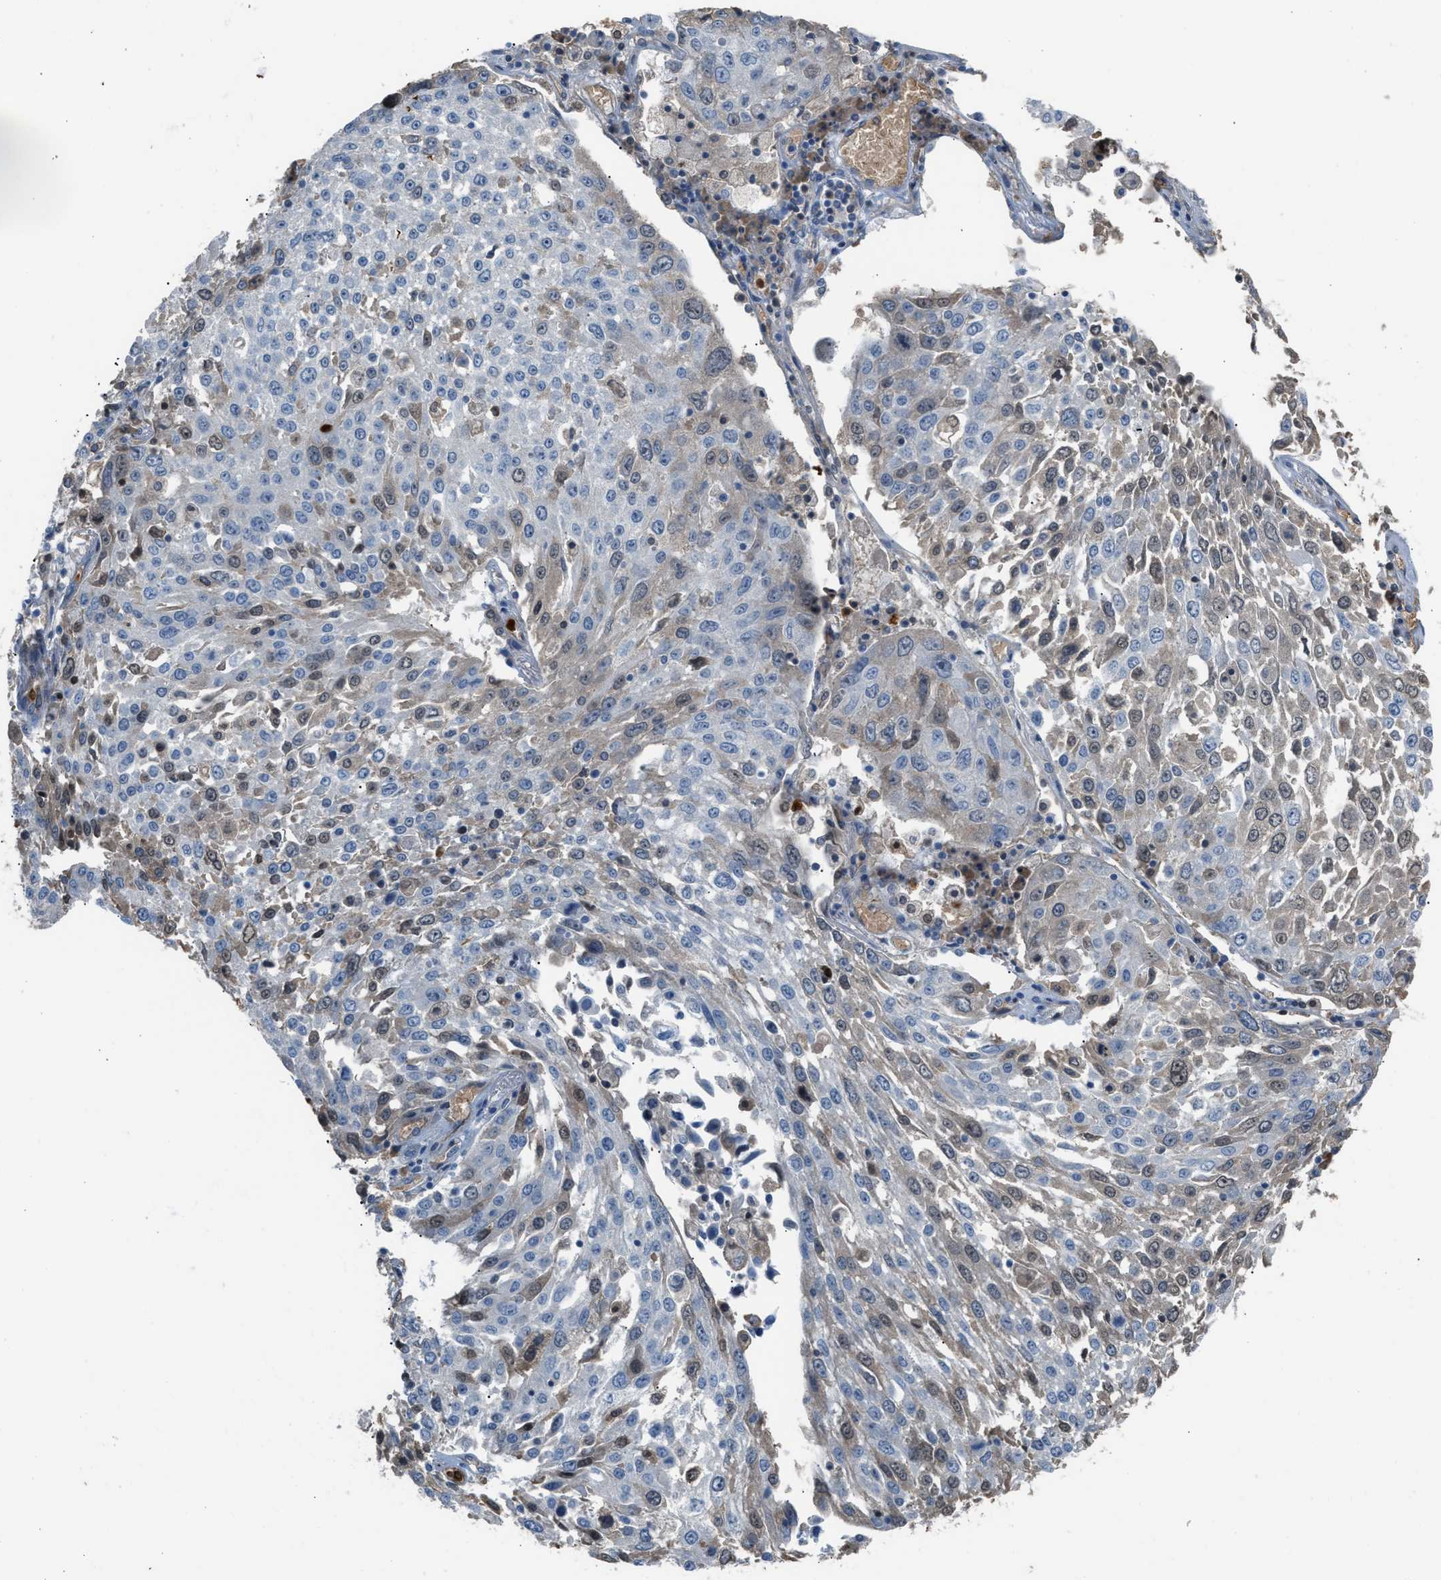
{"staining": {"intensity": "negative", "quantity": "none", "location": "none"}, "tissue": "lung cancer", "cell_type": "Tumor cells", "image_type": "cancer", "snomed": [{"axis": "morphology", "description": "Squamous cell carcinoma, NOS"}, {"axis": "topography", "description": "Lung"}], "caption": "Tumor cells are negative for brown protein staining in lung cancer.", "gene": "CFAP77", "patient": {"sex": "male", "age": 65}}